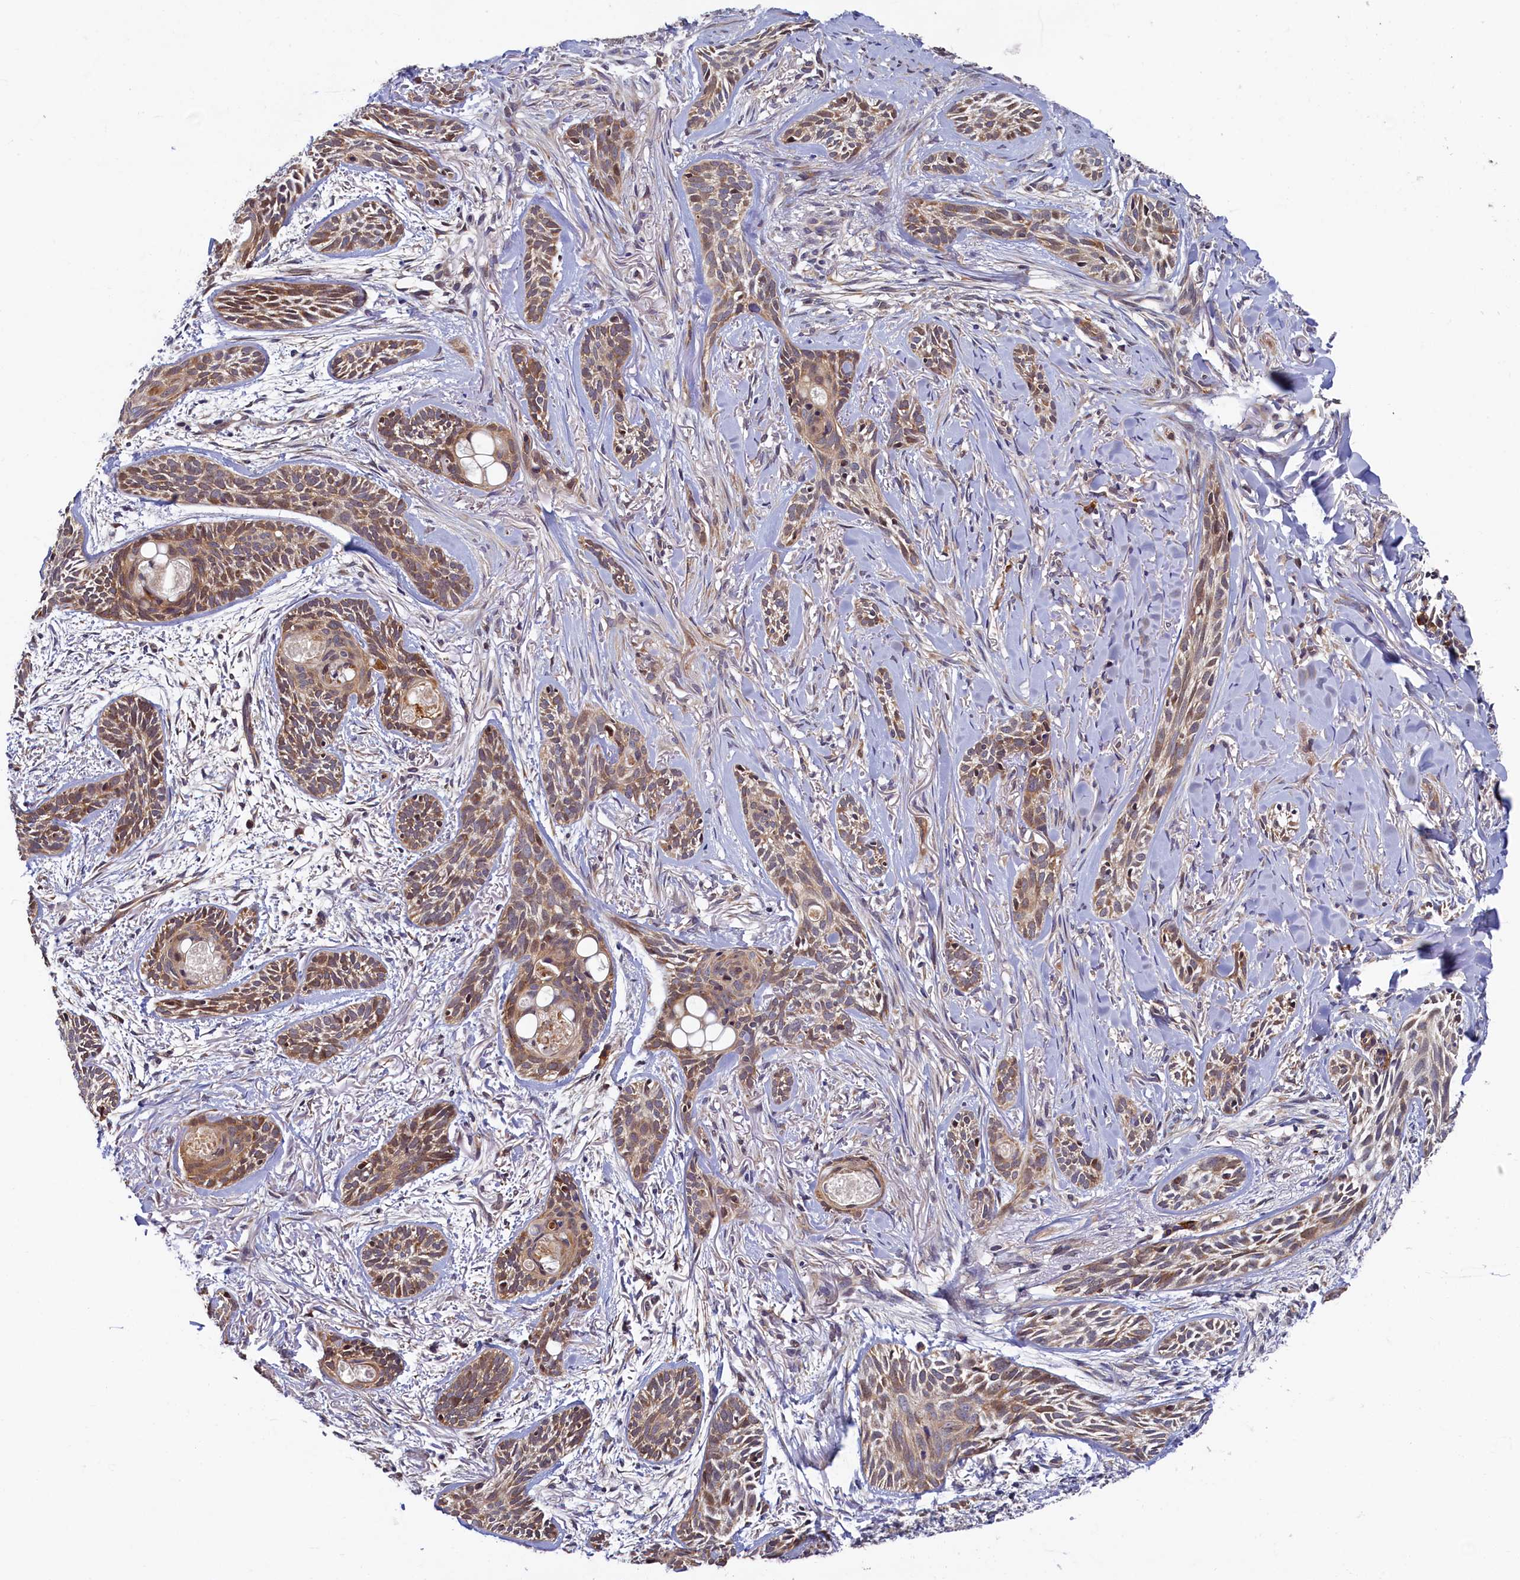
{"staining": {"intensity": "moderate", "quantity": ">75%", "location": "cytoplasmic/membranous"}, "tissue": "skin cancer", "cell_type": "Tumor cells", "image_type": "cancer", "snomed": [{"axis": "morphology", "description": "Basal cell carcinoma"}, {"axis": "topography", "description": "Skin"}], "caption": "Basal cell carcinoma (skin) stained with a brown dye exhibits moderate cytoplasmic/membranous positive expression in about >75% of tumor cells.", "gene": "SLC16A14", "patient": {"sex": "female", "age": 59}}